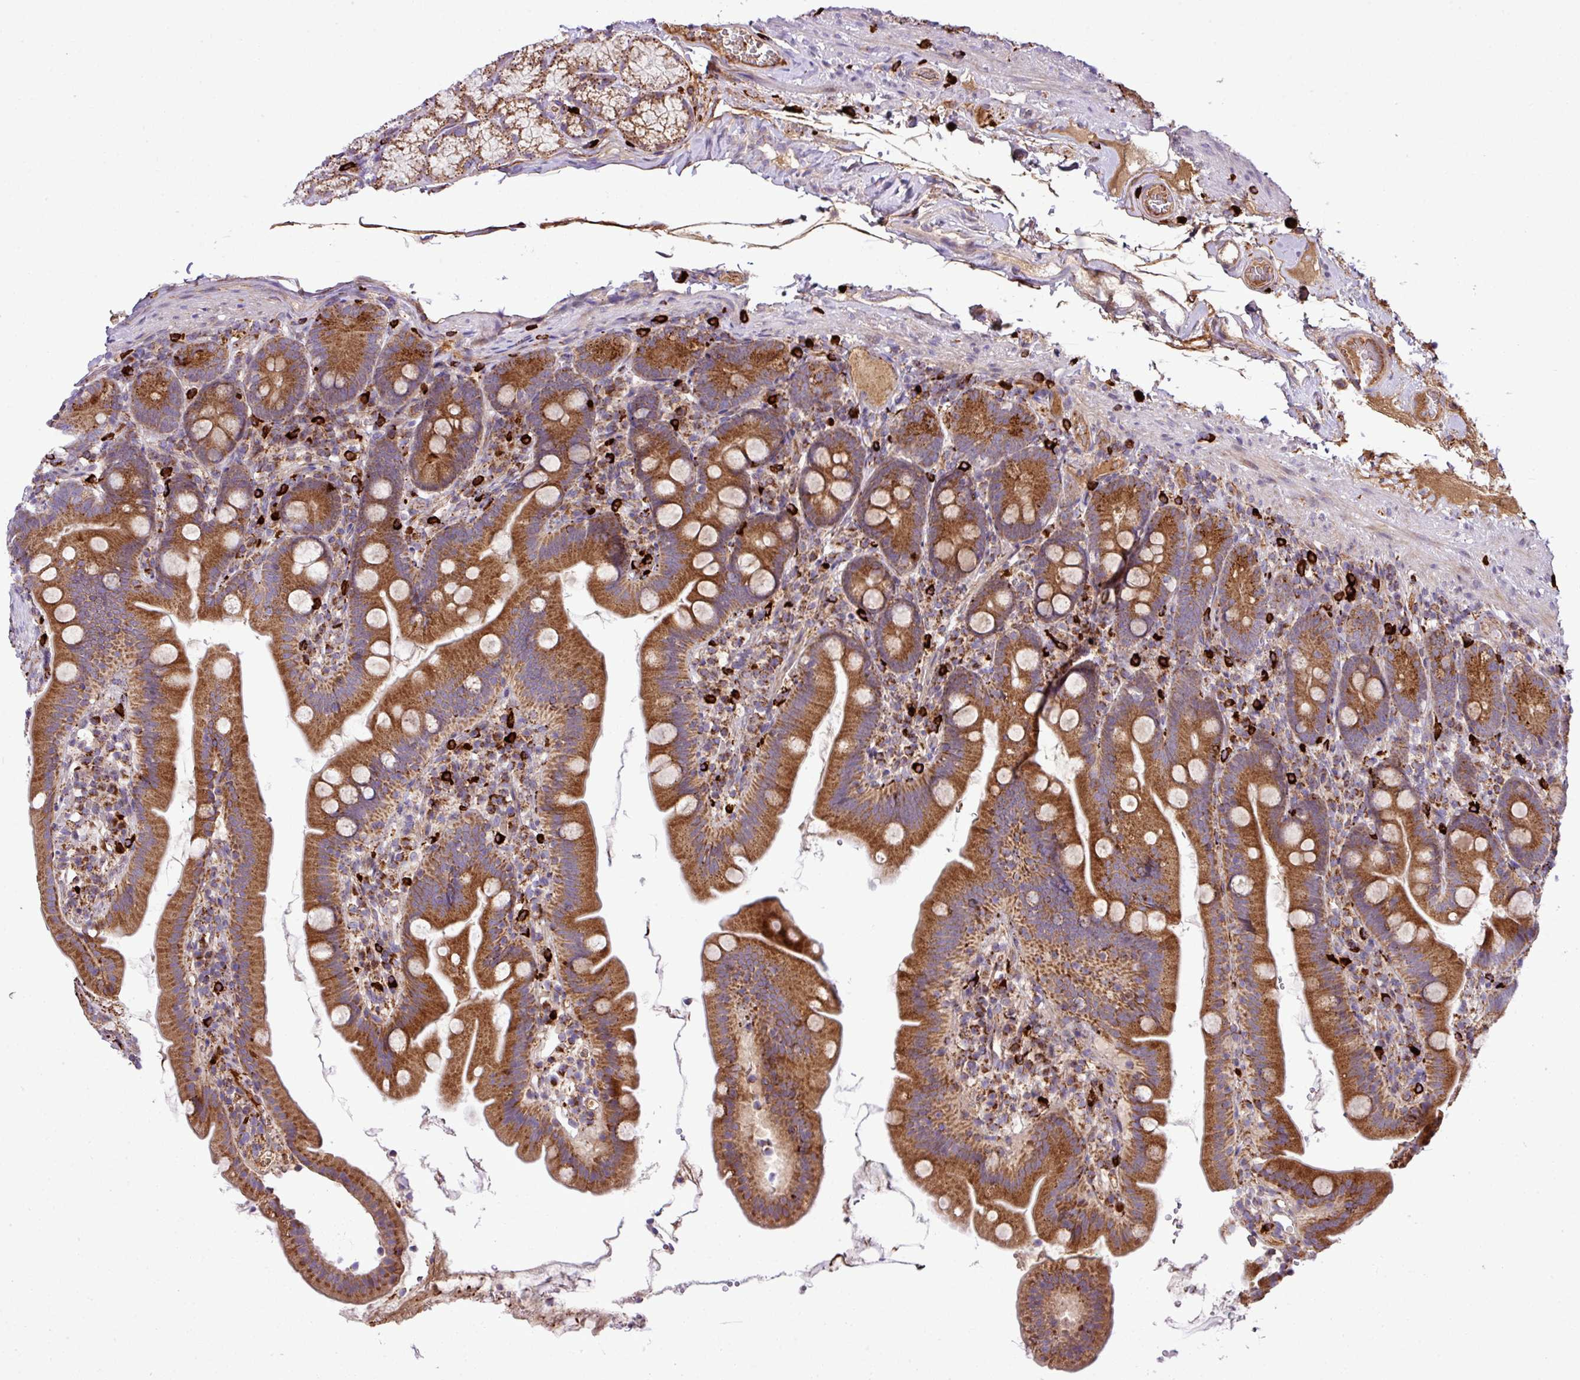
{"staining": {"intensity": "strong", "quantity": ">75%", "location": "cytoplasmic/membranous"}, "tissue": "duodenum", "cell_type": "Glandular cells", "image_type": "normal", "snomed": [{"axis": "morphology", "description": "Normal tissue, NOS"}, {"axis": "topography", "description": "Duodenum"}], "caption": "IHC micrograph of benign human duodenum stained for a protein (brown), which exhibits high levels of strong cytoplasmic/membranous expression in about >75% of glandular cells.", "gene": "ZNF569", "patient": {"sex": "female", "age": 67}}